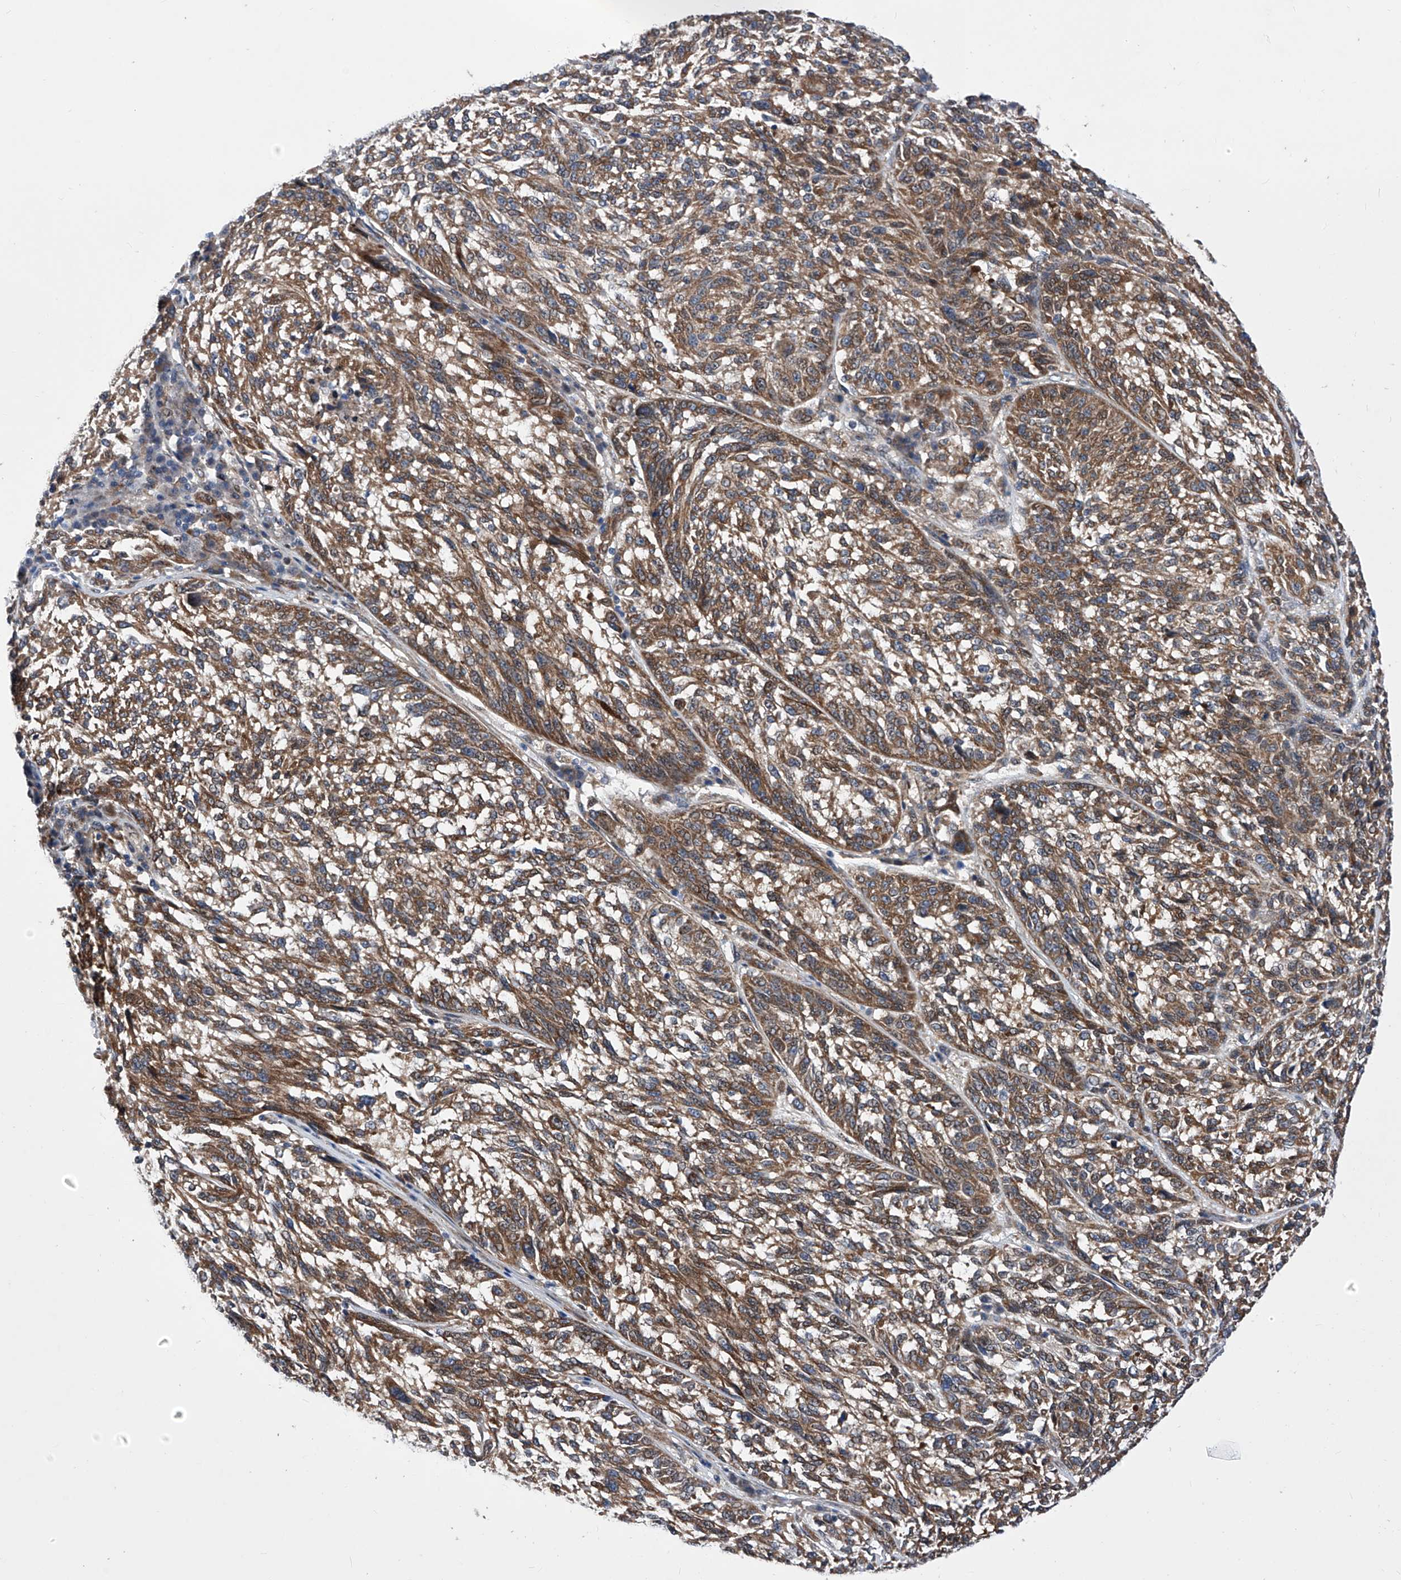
{"staining": {"intensity": "moderate", "quantity": ">75%", "location": "cytoplasmic/membranous"}, "tissue": "melanoma", "cell_type": "Tumor cells", "image_type": "cancer", "snomed": [{"axis": "morphology", "description": "Malignant melanoma, NOS"}, {"axis": "topography", "description": "Skin"}], "caption": "Melanoma stained for a protein reveals moderate cytoplasmic/membranous positivity in tumor cells. The staining is performed using DAB (3,3'-diaminobenzidine) brown chromogen to label protein expression. The nuclei are counter-stained blue using hematoxylin.", "gene": "KTI12", "patient": {"sex": "male", "age": 53}}